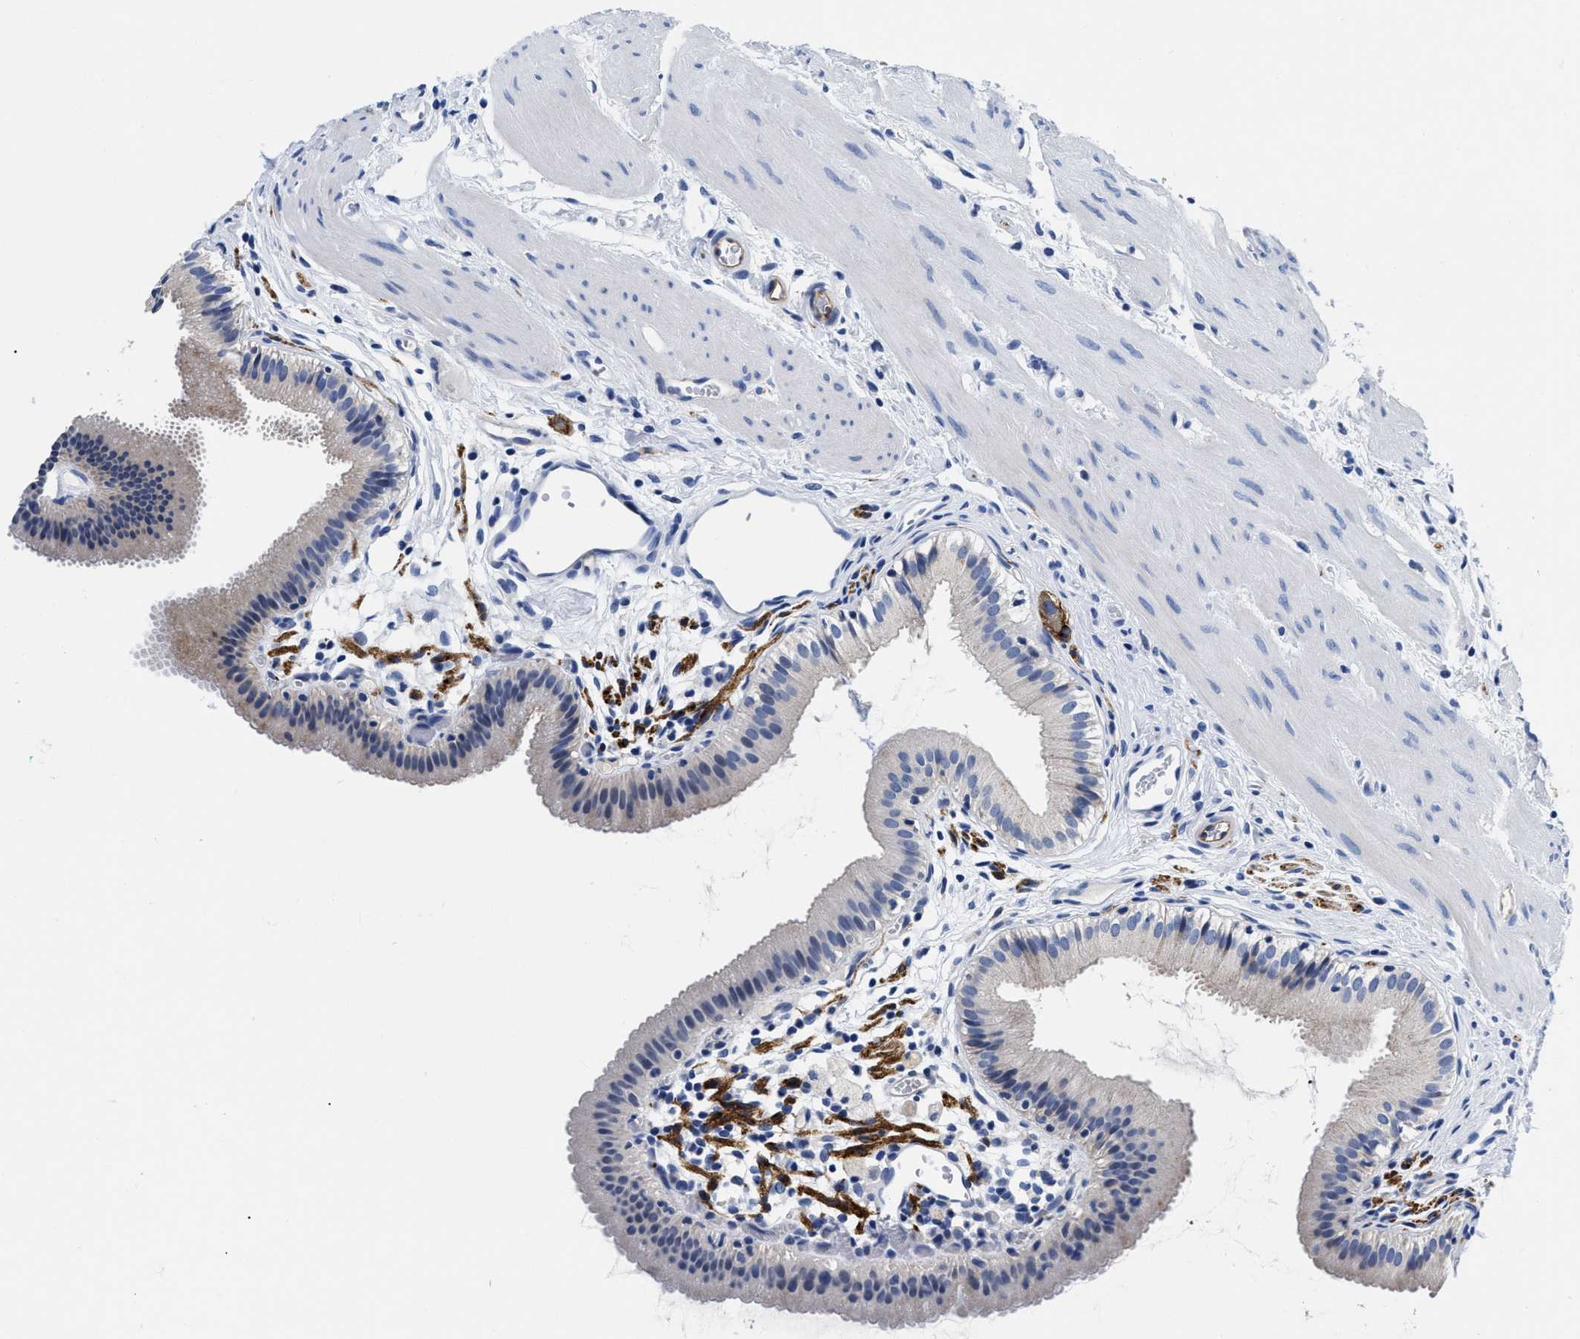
{"staining": {"intensity": "weak", "quantity": "25%-75%", "location": "cytoplasmic/membranous"}, "tissue": "gallbladder", "cell_type": "Glandular cells", "image_type": "normal", "snomed": [{"axis": "morphology", "description": "Normal tissue, NOS"}, {"axis": "topography", "description": "Gallbladder"}], "caption": "A brown stain labels weak cytoplasmic/membranous staining of a protein in glandular cells of unremarkable human gallbladder. (Stains: DAB in brown, nuclei in blue, Microscopy: brightfield microscopy at high magnification).", "gene": "SLC35F1", "patient": {"sex": "female", "age": 26}}